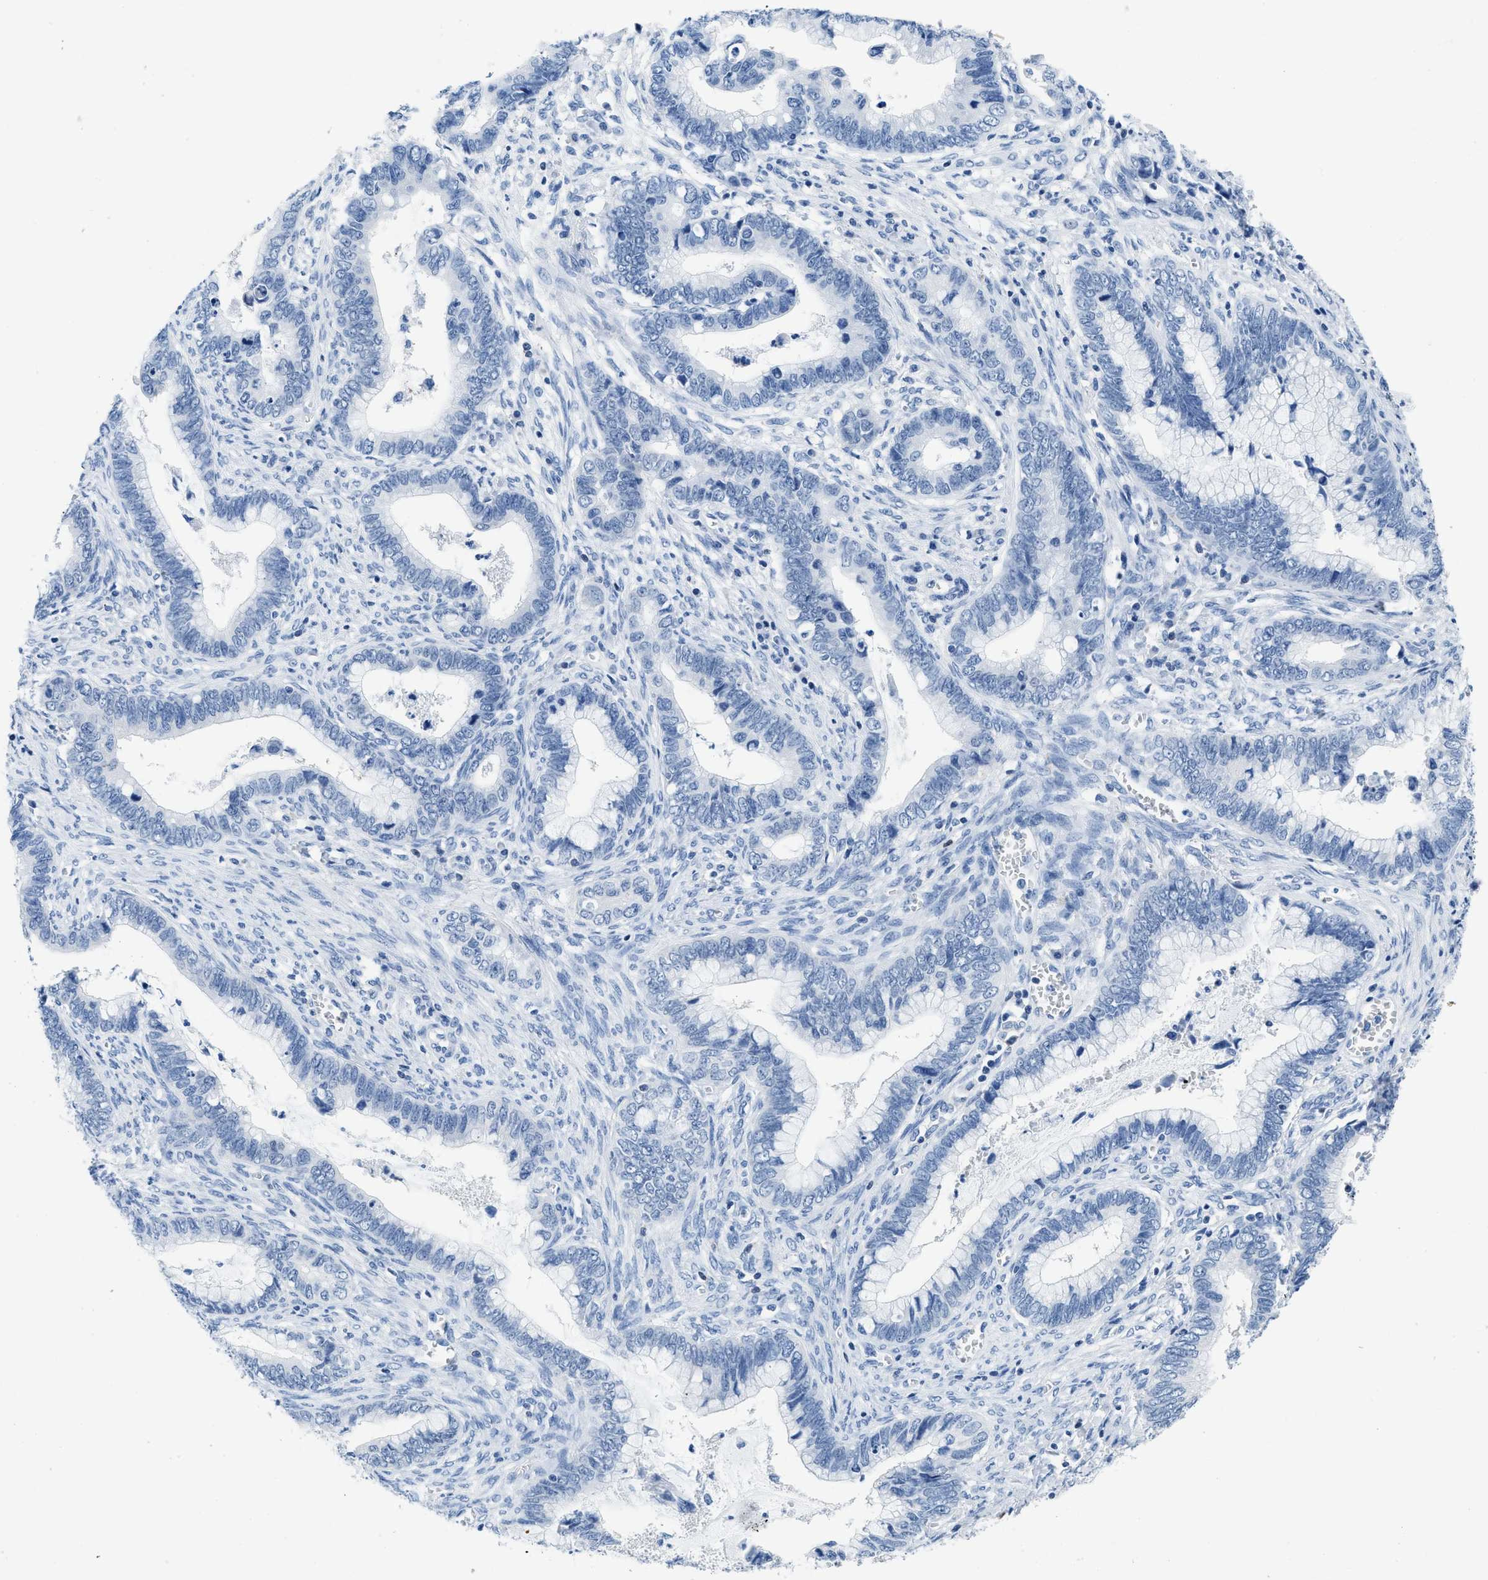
{"staining": {"intensity": "negative", "quantity": "none", "location": "none"}, "tissue": "cervical cancer", "cell_type": "Tumor cells", "image_type": "cancer", "snomed": [{"axis": "morphology", "description": "Adenocarcinoma, NOS"}, {"axis": "topography", "description": "Cervix"}], "caption": "The micrograph reveals no staining of tumor cells in adenocarcinoma (cervical).", "gene": "NFATC2", "patient": {"sex": "female", "age": 44}}